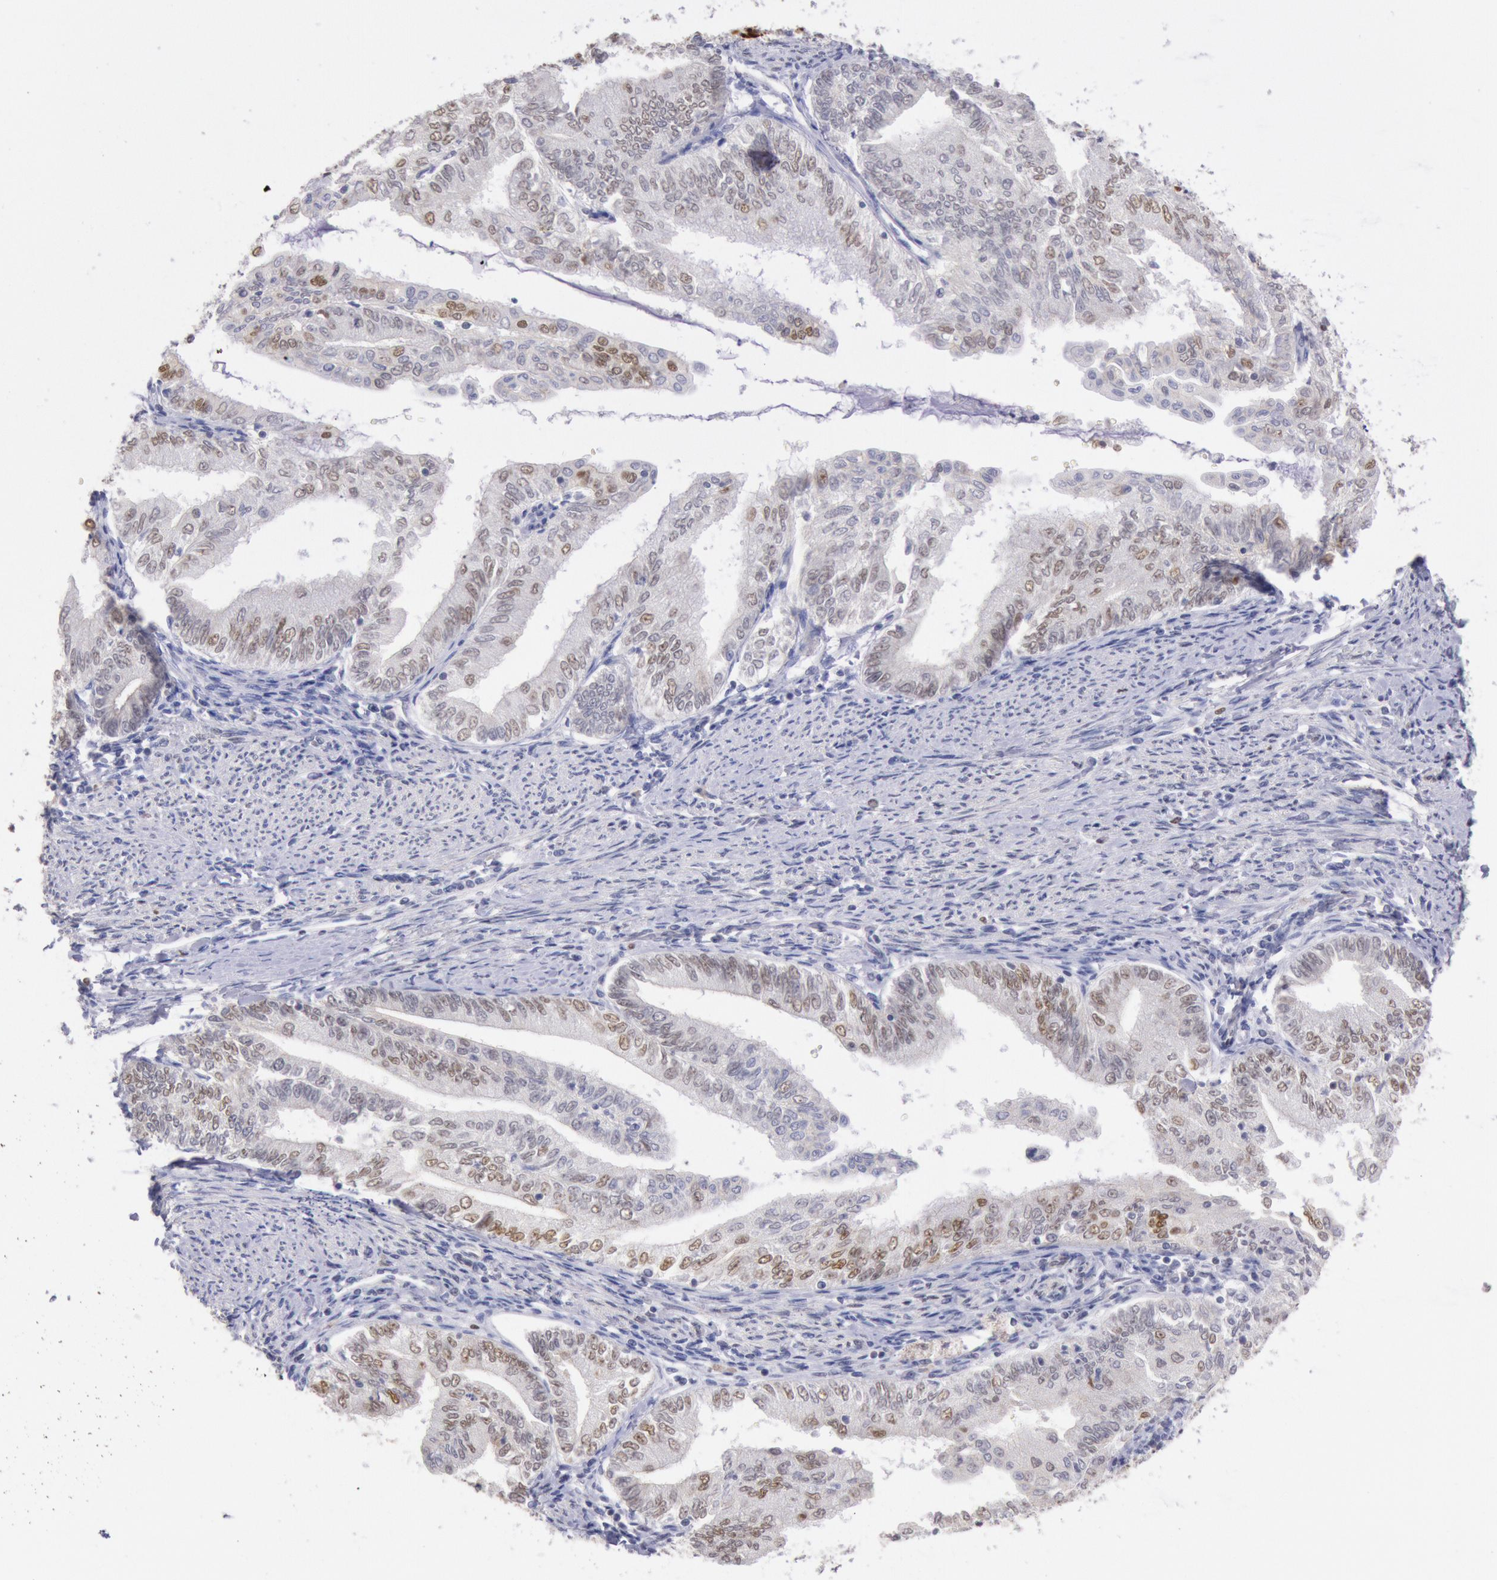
{"staining": {"intensity": "strong", "quantity": "<25%", "location": "nuclear"}, "tissue": "endometrial cancer", "cell_type": "Tumor cells", "image_type": "cancer", "snomed": [{"axis": "morphology", "description": "Adenocarcinoma, NOS"}, {"axis": "topography", "description": "Endometrium"}], "caption": "The histopathology image exhibits immunohistochemical staining of endometrial adenocarcinoma. There is strong nuclear positivity is identified in about <25% of tumor cells.", "gene": "RPS6KA5", "patient": {"sex": "female", "age": 66}}